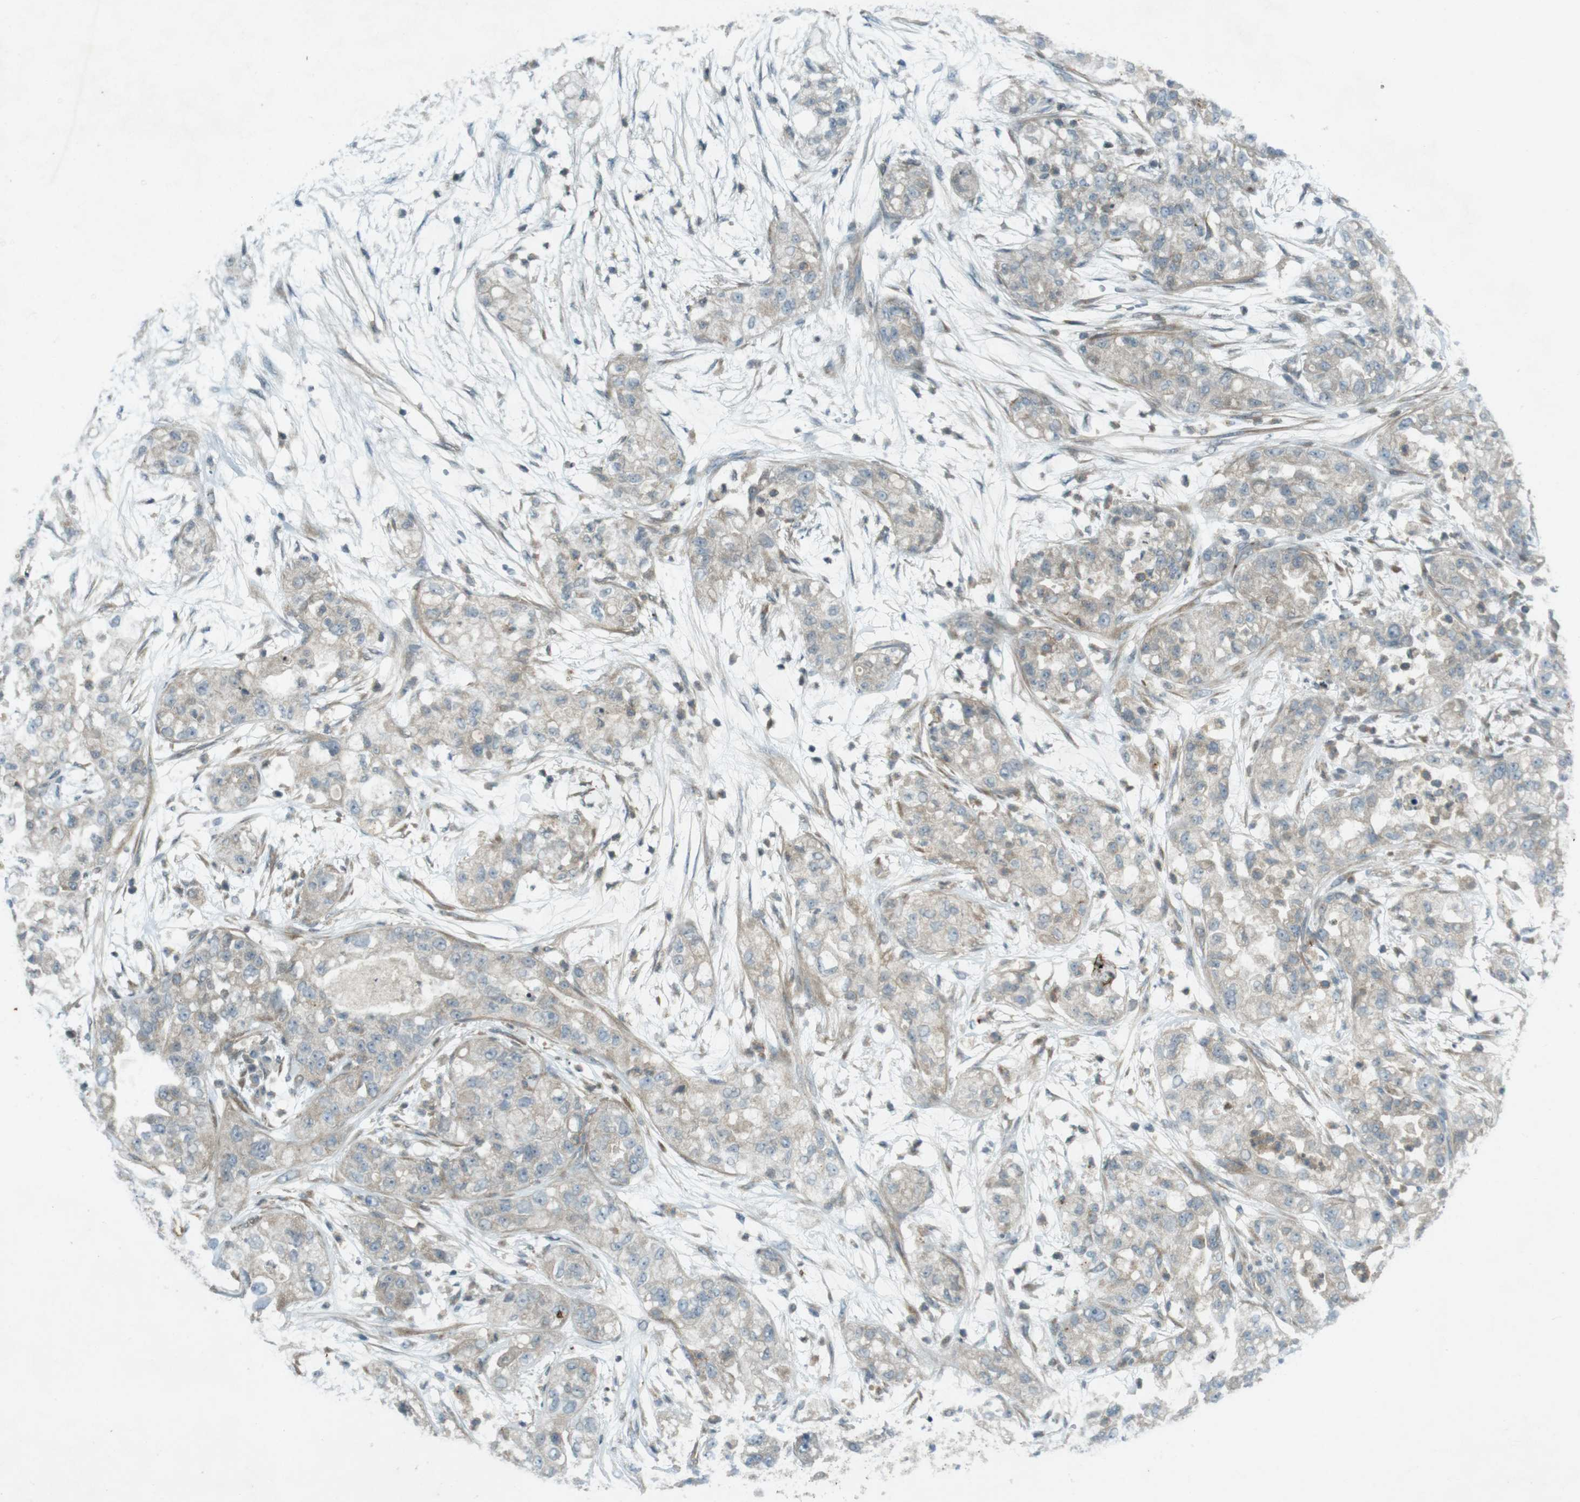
{"staining": {"intensity": "negative", "quantity": "none", "location": "none"}, "tissue": "pancreatic cancer", "cell_type": "Tumor cells", "image_type": "cancer", "snomed": [{"axis": "morphology", "description": "Adenocarcinoma, NOS"}, {"axis": "topography", "description": "Pancreas"}], "caption": "Immunohistochemical staining of human pancreatic cancer displays no significant positivity in tumor cells.", "gene": "ZYX", "patient": {"sex": "female", "age": 78}}